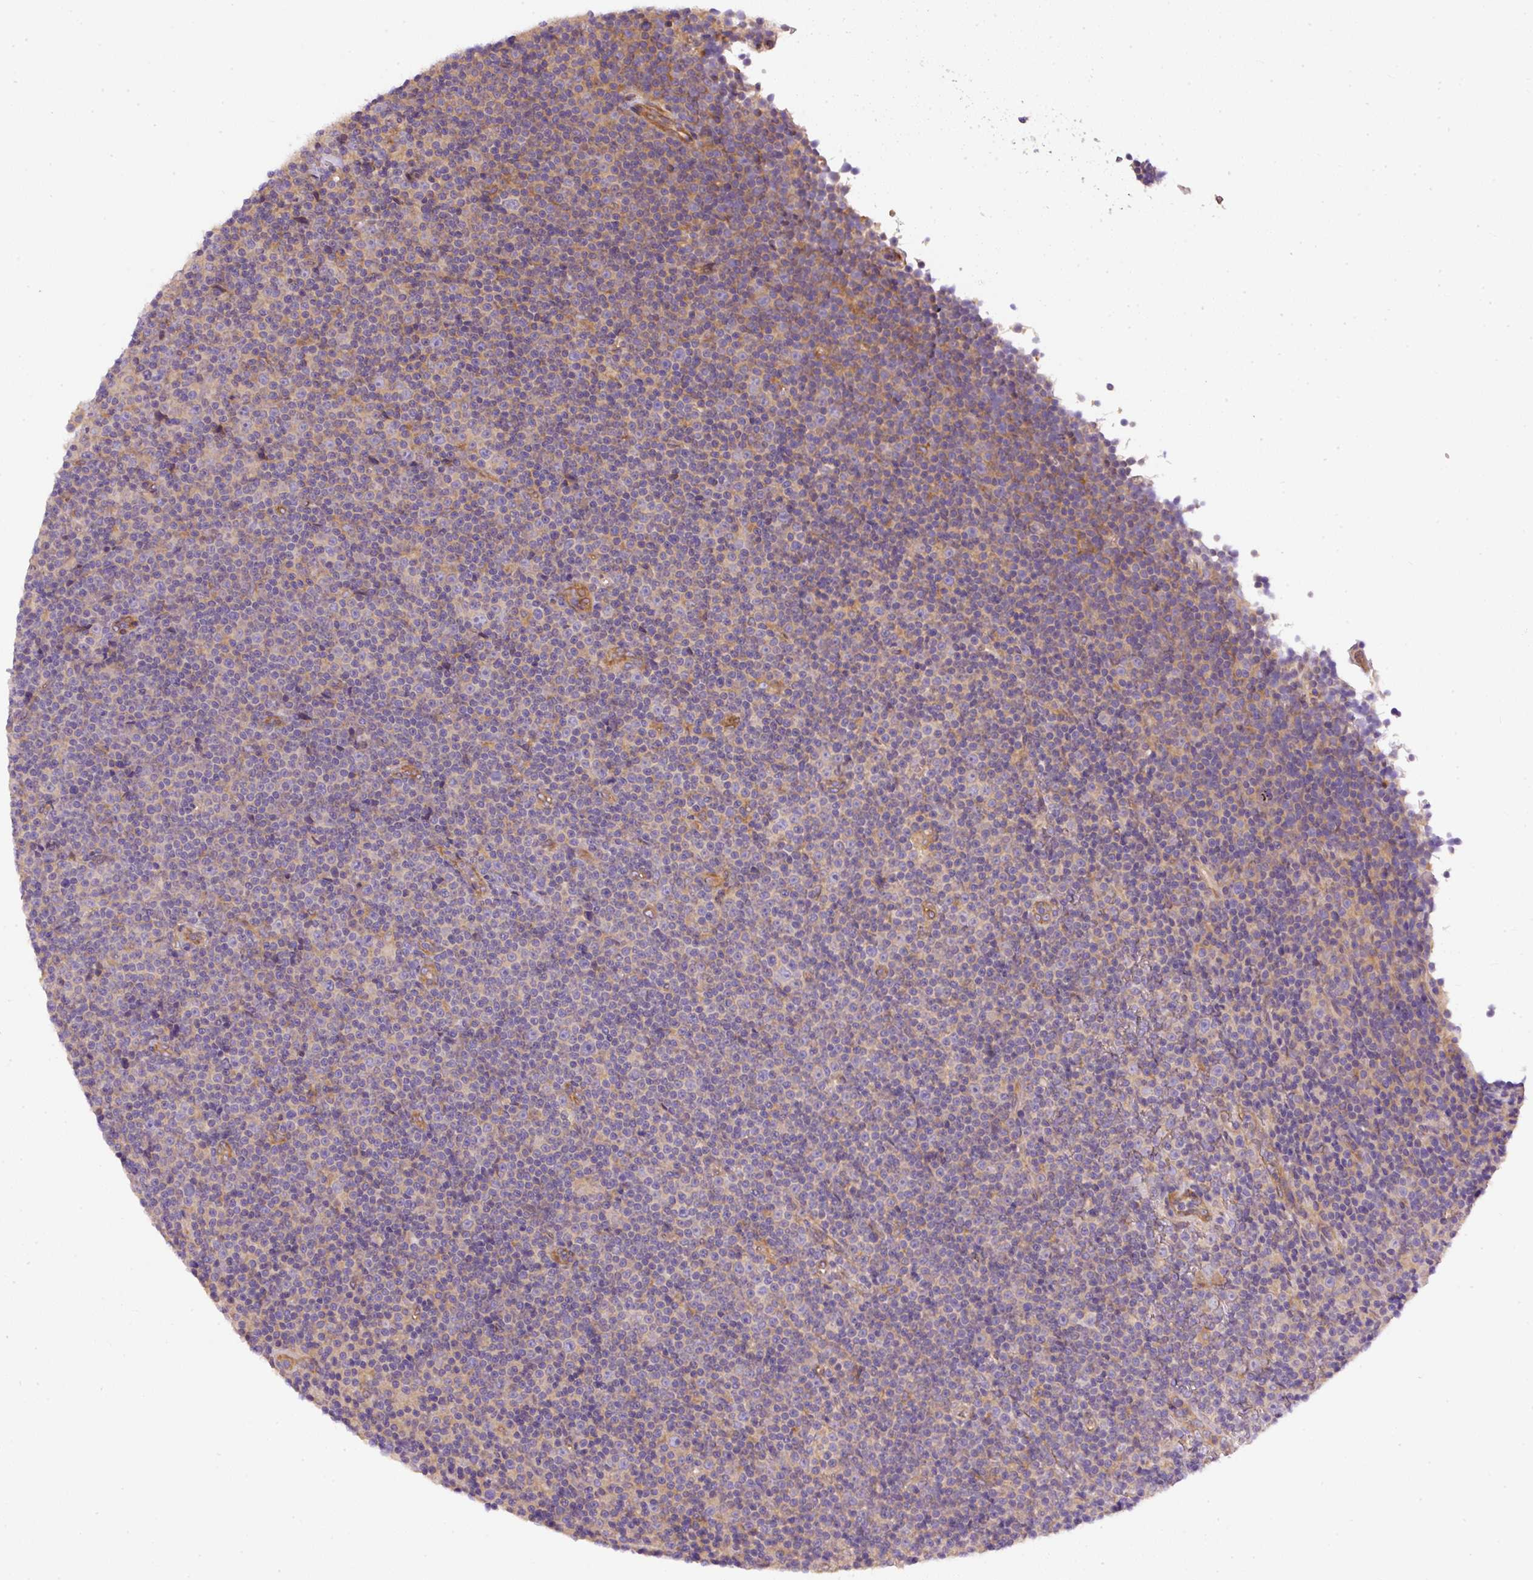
{"staining": {"intensity": "negative", "quantity": "none", "location": "none"}, "tissue": "lymphoma", "cell_type": "Tumor cells", "image_type": "cancer", "snomed": [{"axis": "morphology", "description": "Malignant lymphoma, non-Hodgkin's type, Low grade"}, {"axis": "topography", "description": "Lymph node"}], "caption": "Tumor cells show no significant positivity in malignant lymphoma, non-Hodgkin's type (low-grade). Nuclei are stained in blue.", "gene": "DAPK1", "patient": {"sex": "female", "age": 67}}